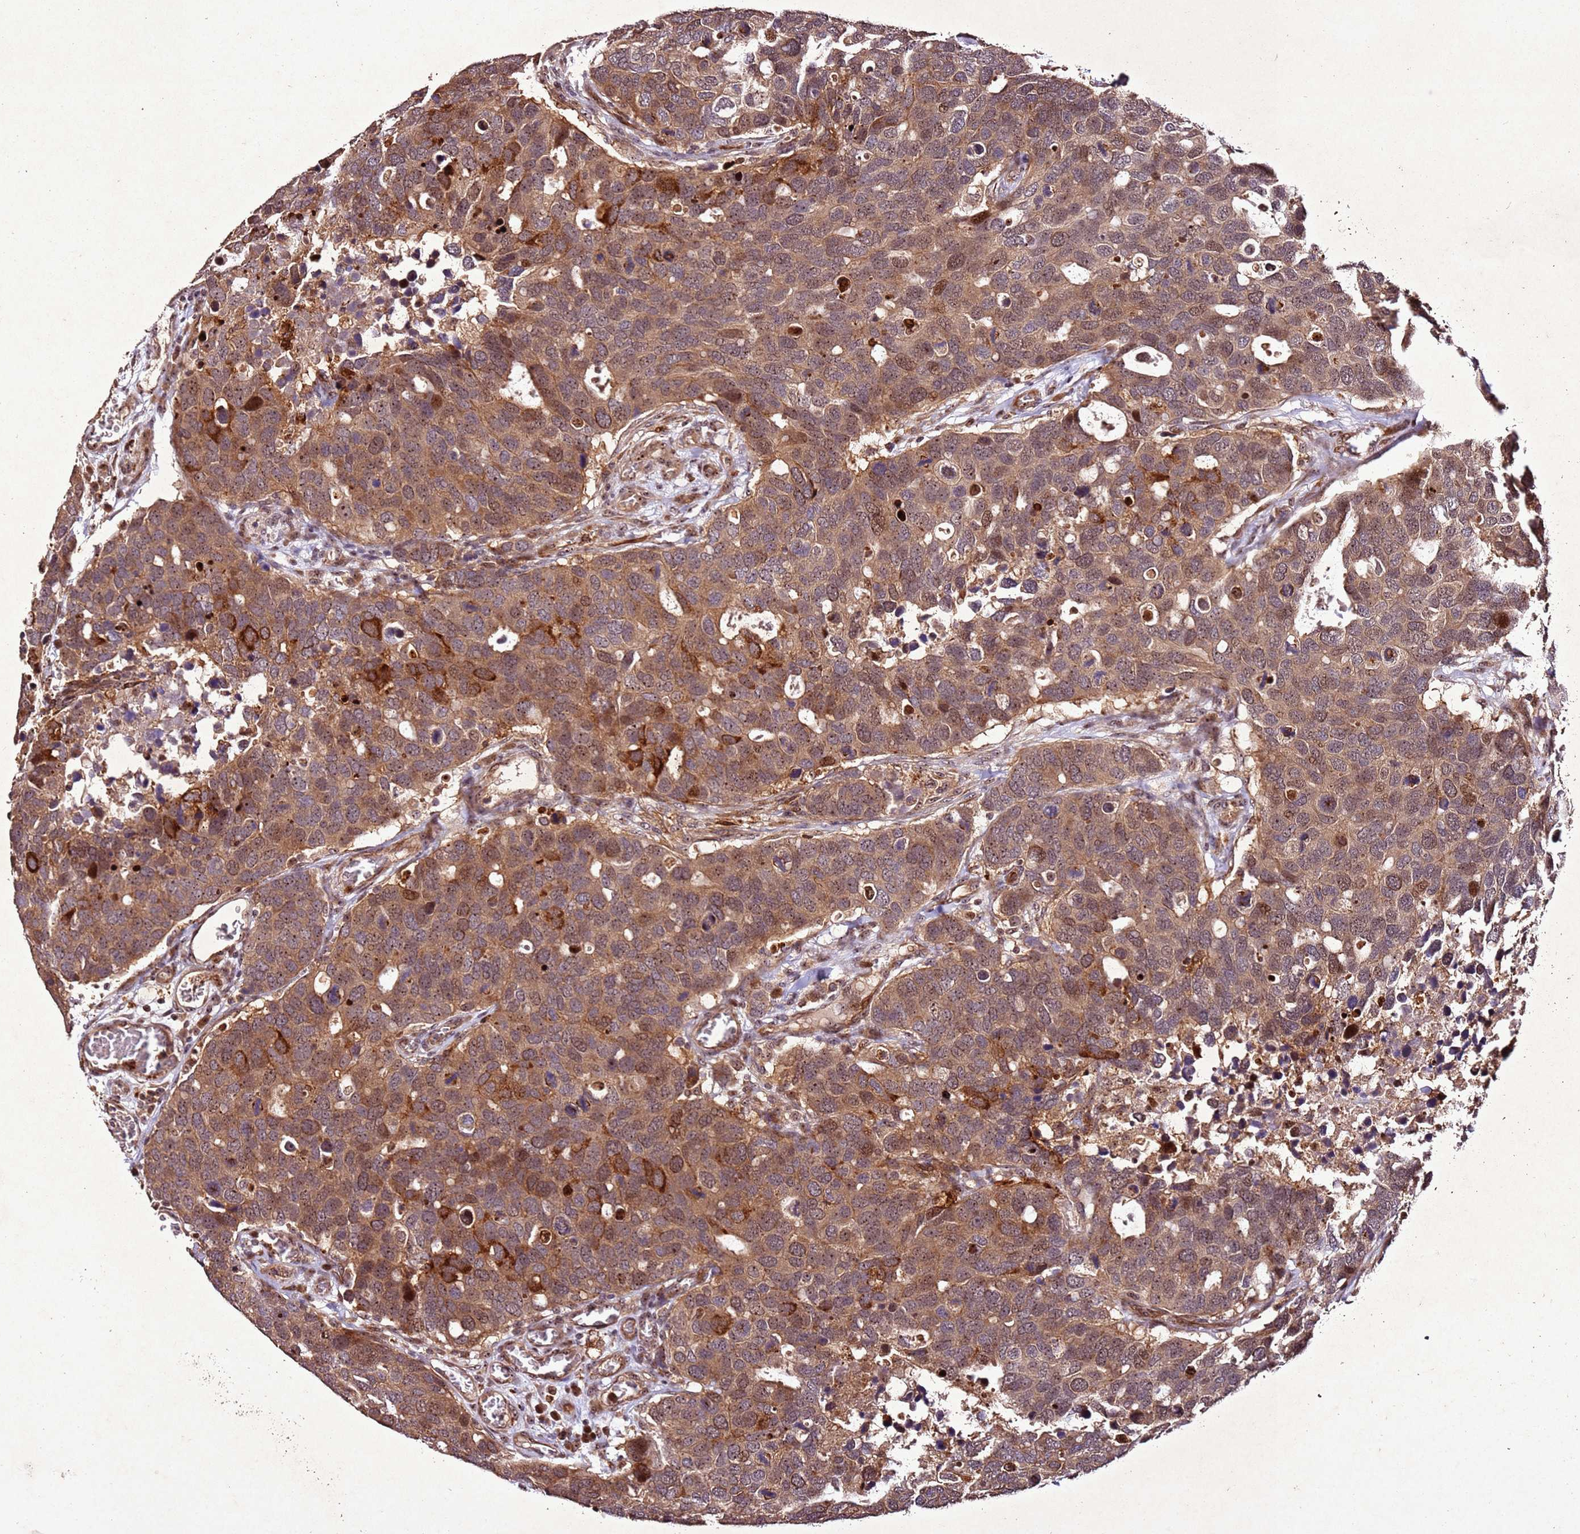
{"staining": {"intensity": "moderate", "quantity": ">75%", "location": "cytoplasmic/membranous,nuclear"}, "tissue": "breast cancer", "cell_type": "Tumor cells", "image_type": "cancer", "snomed": [{"axis": "morphology", "description": "Duct carcinoma"}, {"axis": "topography", "description": "Breast"}], "caption": "Immunohistochemistry photomicrograph of neoplastic tissue: human breast cancer stained using IHC displays medium levels of moderate protein expression localized specifically in the cytoplasmic/membranous and nuclear of tumor cells, appearing as a cytoplasmic/membranous and nuclear brown color.", "gene": "PTMA", "patient": {"sex": "female", "age": 83}}